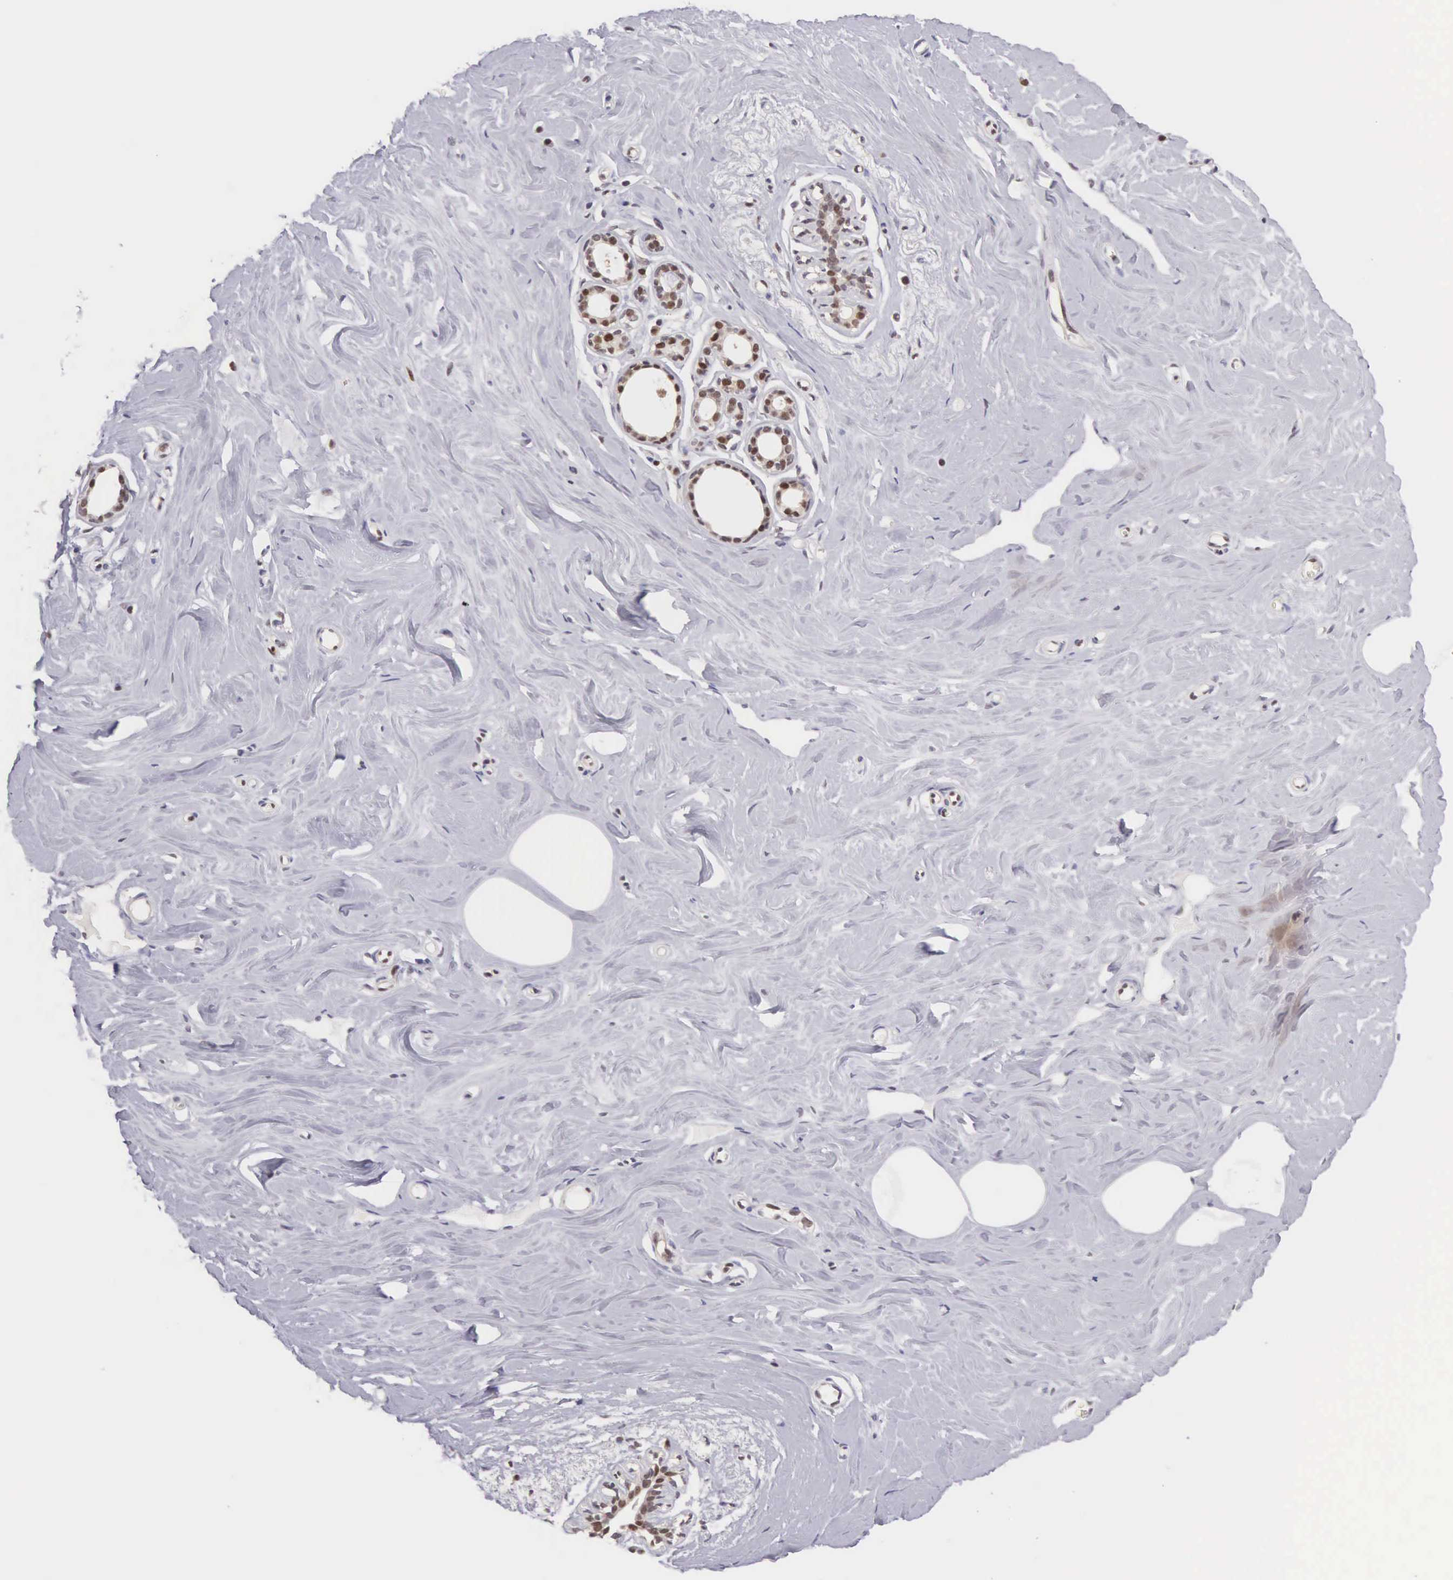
{"staining": {"intensity": "negative", "quantity": "none", "location": "none"}, "tissue": "breast", "cell_type": "Adipocytes", "image_type": "normal", "snomed": [{"axis": "morphology", "description": "Normal tissue, NOS"}, {"axis": "topography", "description": "Breast"}], "caption": "High power microscopy photomicrograph of an immunohistochemistry photomicrograph of normal breast, revealing no significant expression in adipocytes.", "gene": "GRK3", "patient": {"sex": "female", "age": 45}}